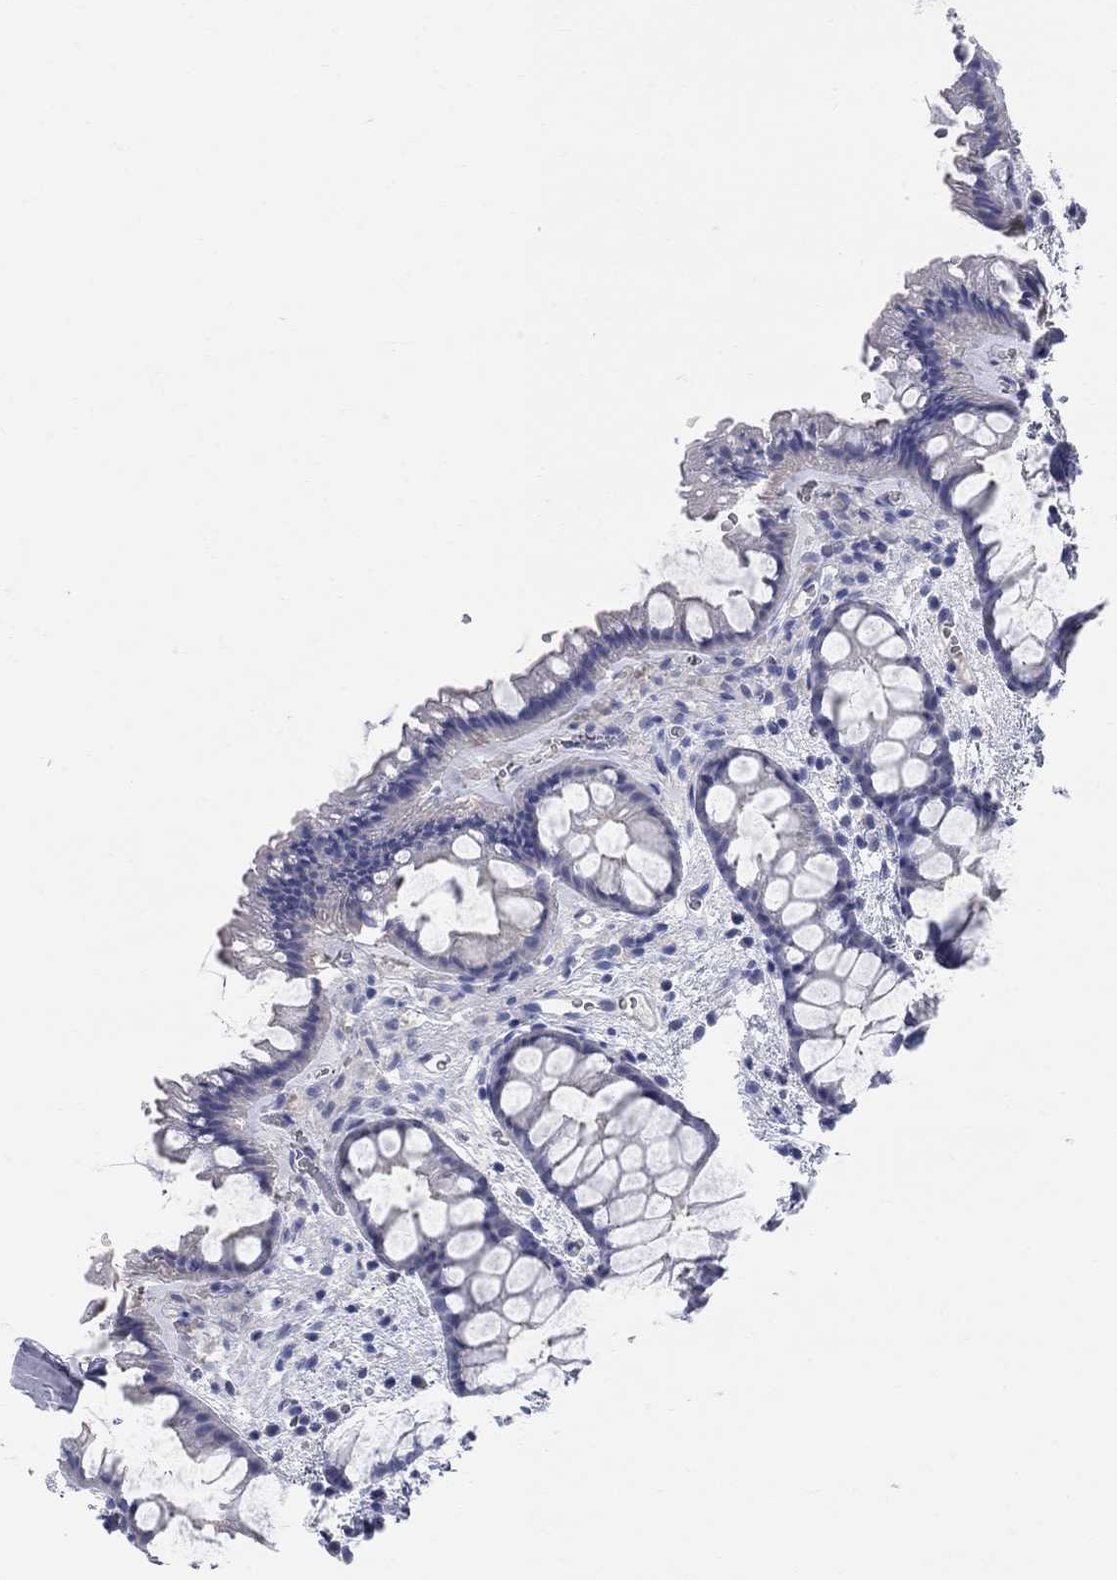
{"staining": {"intensity": "negative", "quantity": "none", "location": "none"}, "tissue": "rectum", "cell_type": "Glandular cells", "image_type": "normal", "snomed": [{"axis": "morphology", "description": "Normal tissue, NOS"}, {"axis": "topography", "description": "Rectum"}], "caption": "The image displays no staining of glandular cells in normal rectum.", "gene": "AOX1", "patient": {"sex": "female", "age": 62}}